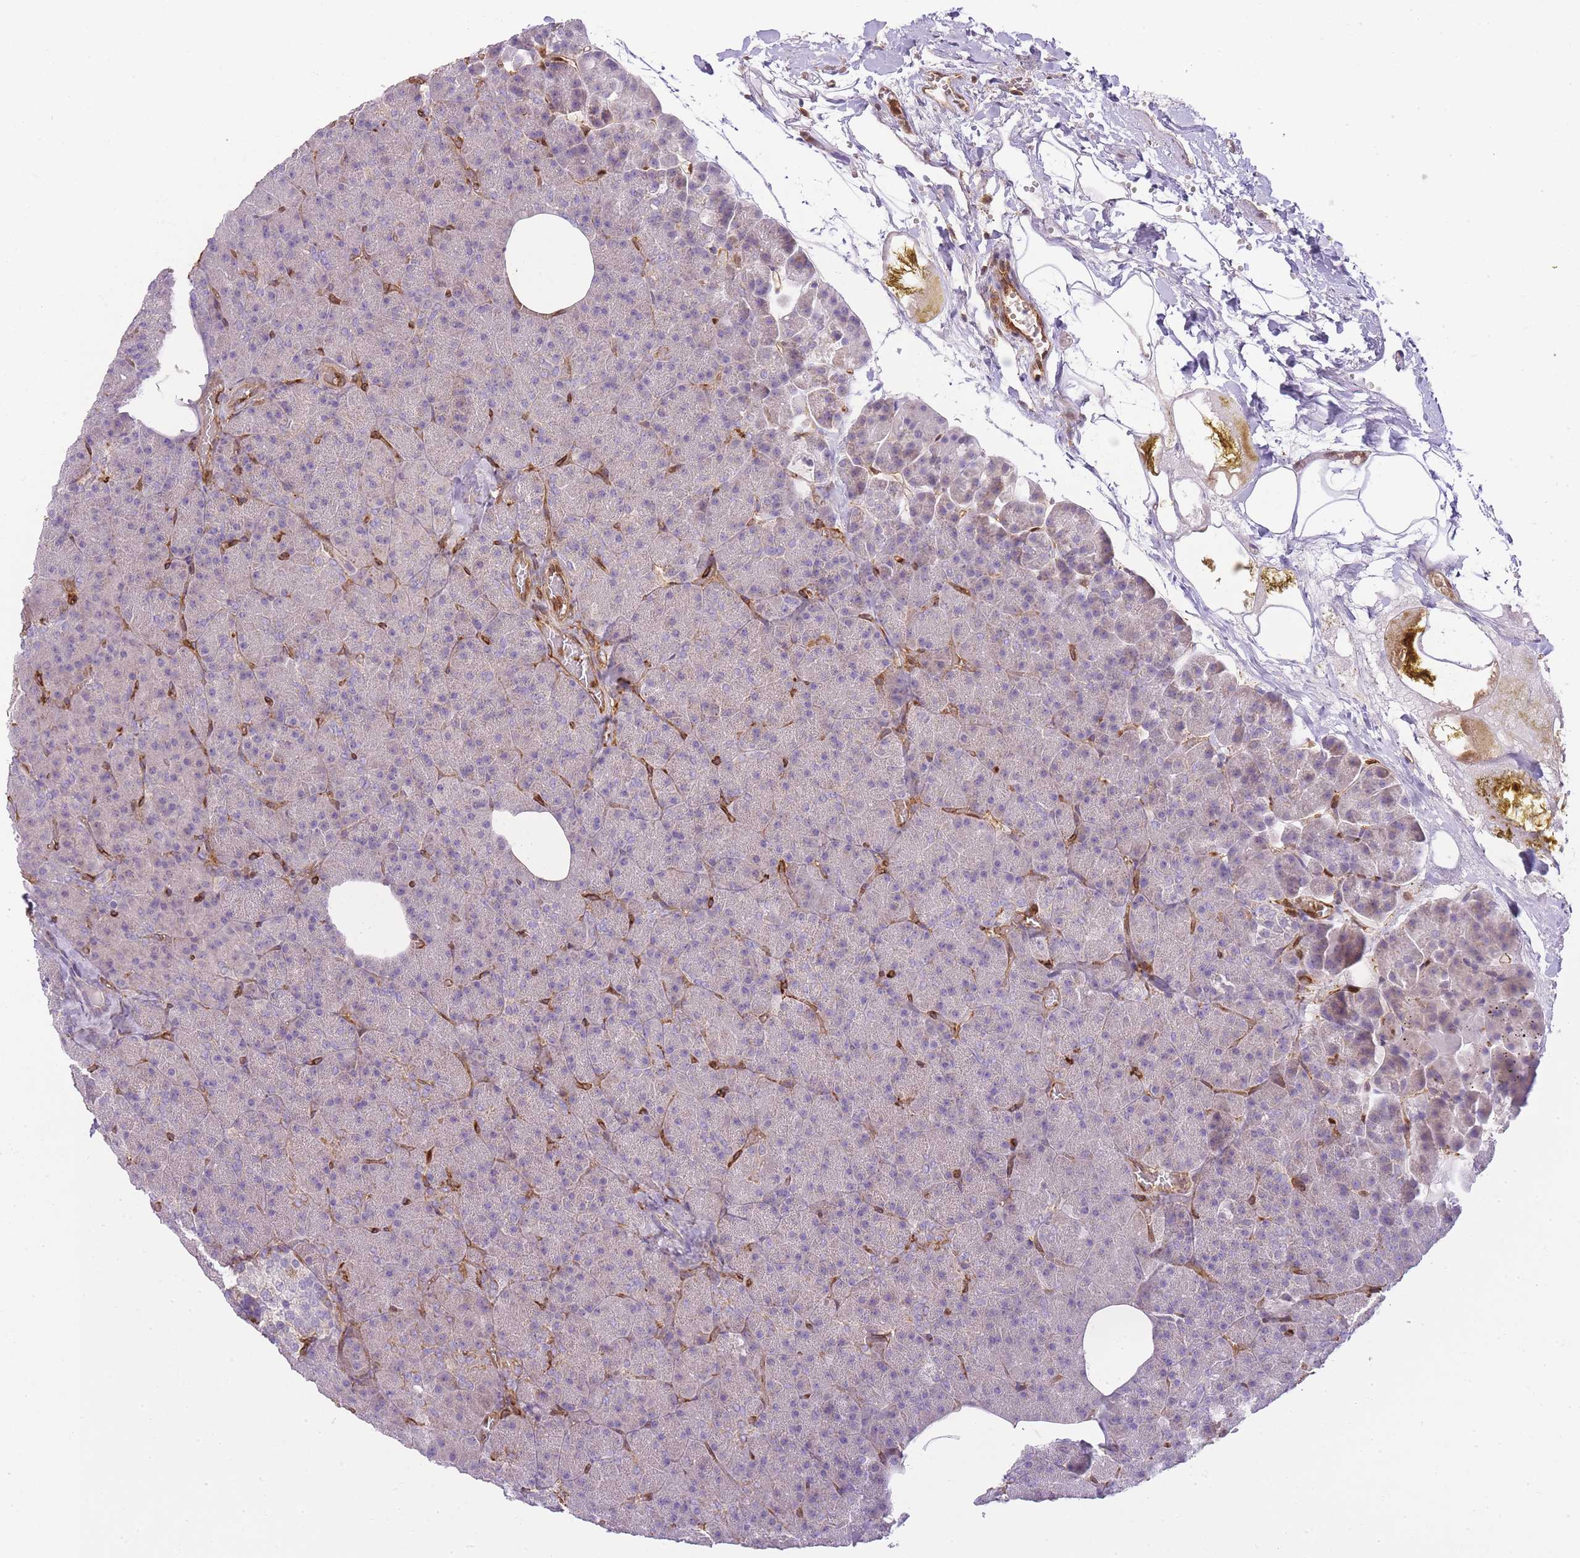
{"staining": {"intensity": "moderate", "quantity": "<25%", "location": "cytoplasmic/membranous"}, "tissue": "pancreas", "cell_type": "Exocrine glandular cells", "image_type": "normal", "snomed": [{"axis": "morphology", "description": "Normal tissue, NOS"}, {"axis": "morphology", "description": "Carcinoid, malignant, NOS"}, {"axis": "topography", "description": "Pancreas"}], "caption": "Immunohistochemical staining of benign human pancreas reveals low levels of moderate cytoplasmic/membranous staining in about <25% of exocrine glandular cells. The protein of interest is shown in brown color, while the nuclei are stained blue.", "gene": "MSN", "patient": {"sex": "female", "age": 35}}